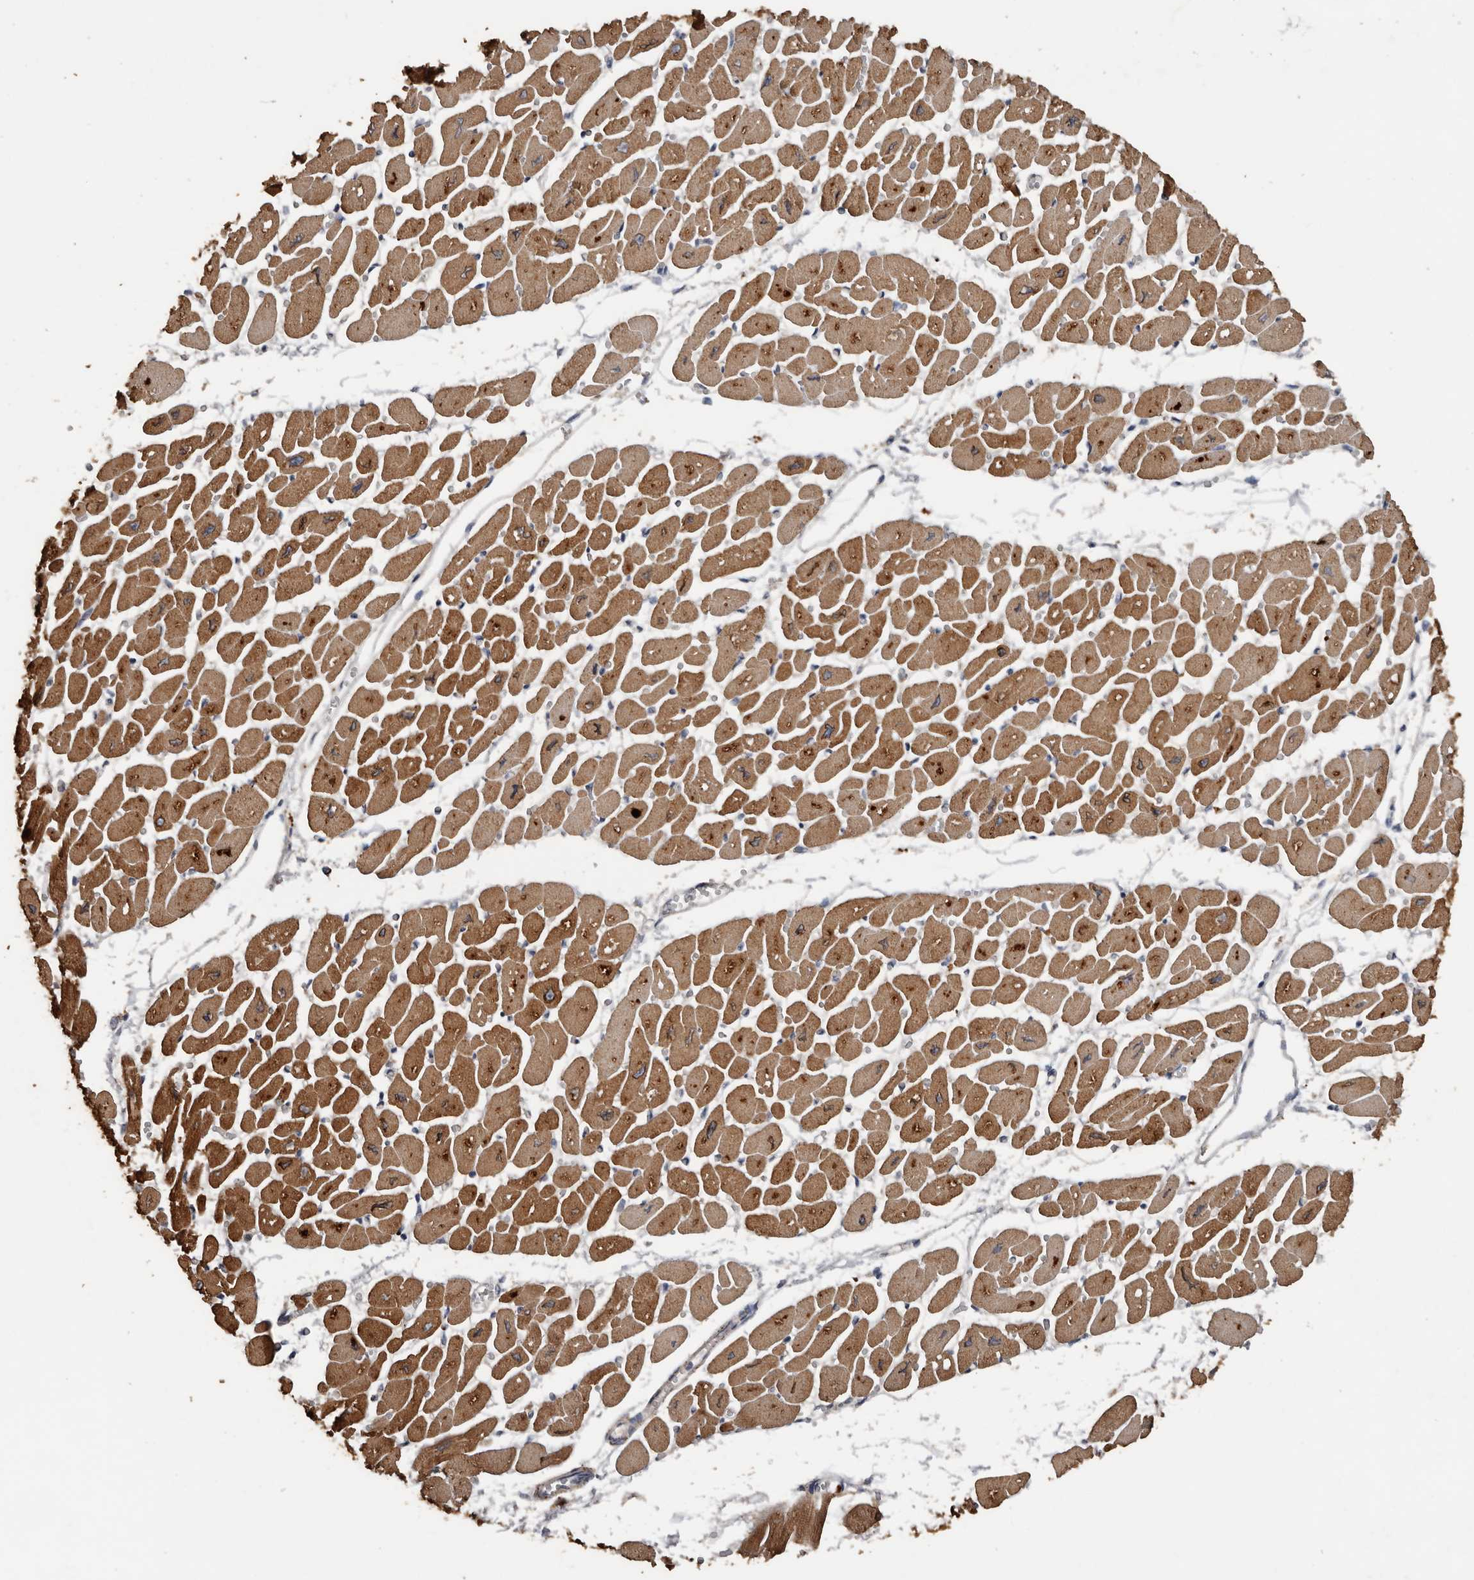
{"staining": {"intensity": "strong", "quantity": ">75%", "location": "cytoplasmic/membranous"}, "tissue": "heart muscle", "cell_type": "Cardiomyocytes", "image_type": "normal", "snomed": [{"axis": "morphology", "description": "Normal tissue, NOS"}, {"axis": "topography", "description": "Heart"}], "caption": "An image showing strong cytoplasmic/membranous staining in approximately >75% of cardiomyocytes in normal heart muscle, as visualized by brown immunohistochemical staining.", "gene": "HYAL4", "patient": {"sex": "female", "age": 54}}